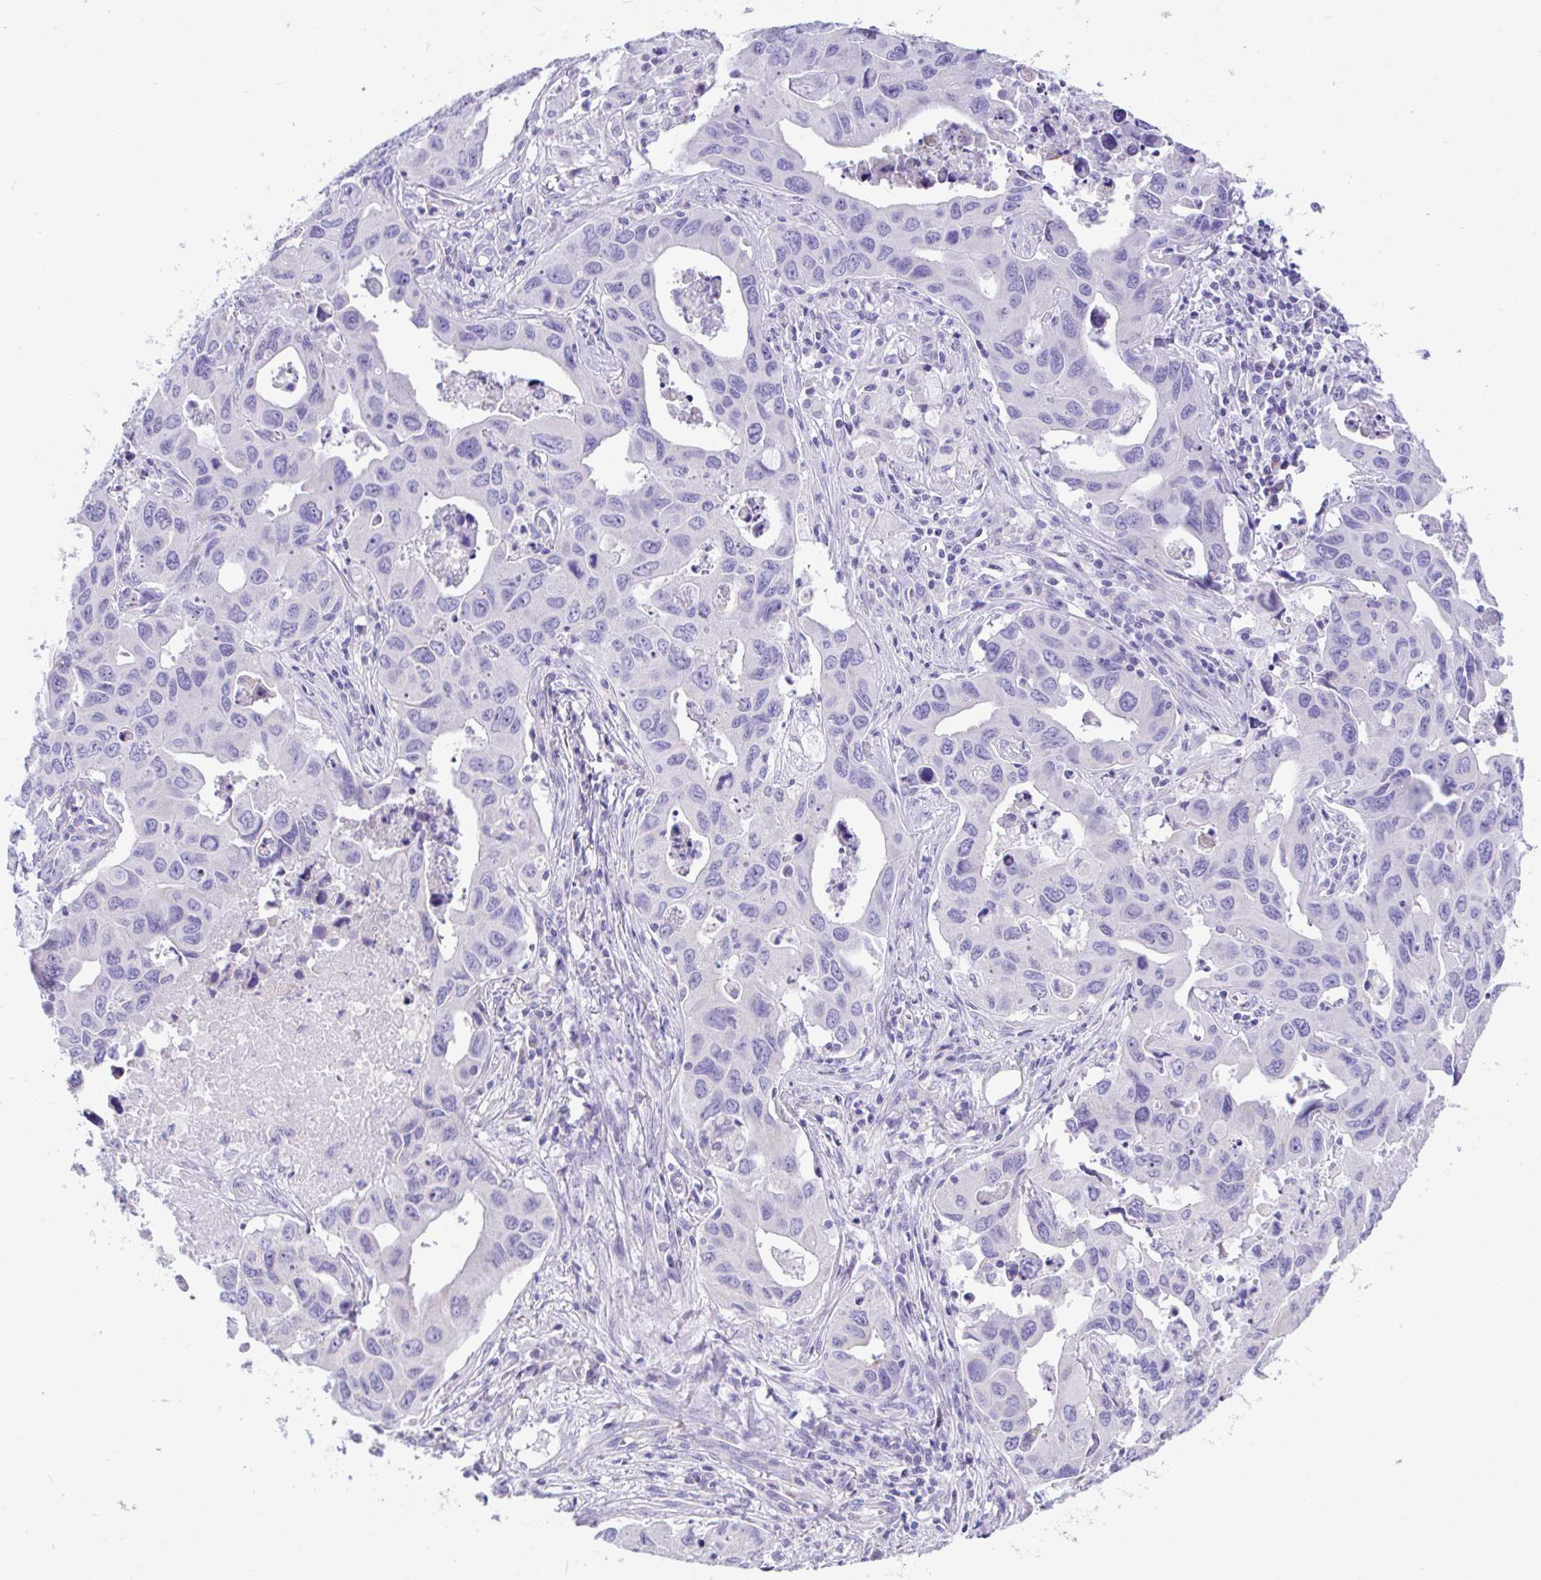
{"staining": {"intensity": "negative", "quantity": "none", "location": "none"}, "tissue": "lung cancer", "cell_type": "Tumor cells", "image_type": "cancer", "snomed": [{"axis": "morphology", "description": "Adenocarcinoma, NOS"}, {"axis": "topography", "description": "Lung"}], "caption": "Immunohistochemistry micrograph of lung cancer (adenocarcinoma) stained for a protein (brown), which shows no staining in tumor cells.", "gene": "NLRP8", "patient": {"sex": "male", "age": 64}}